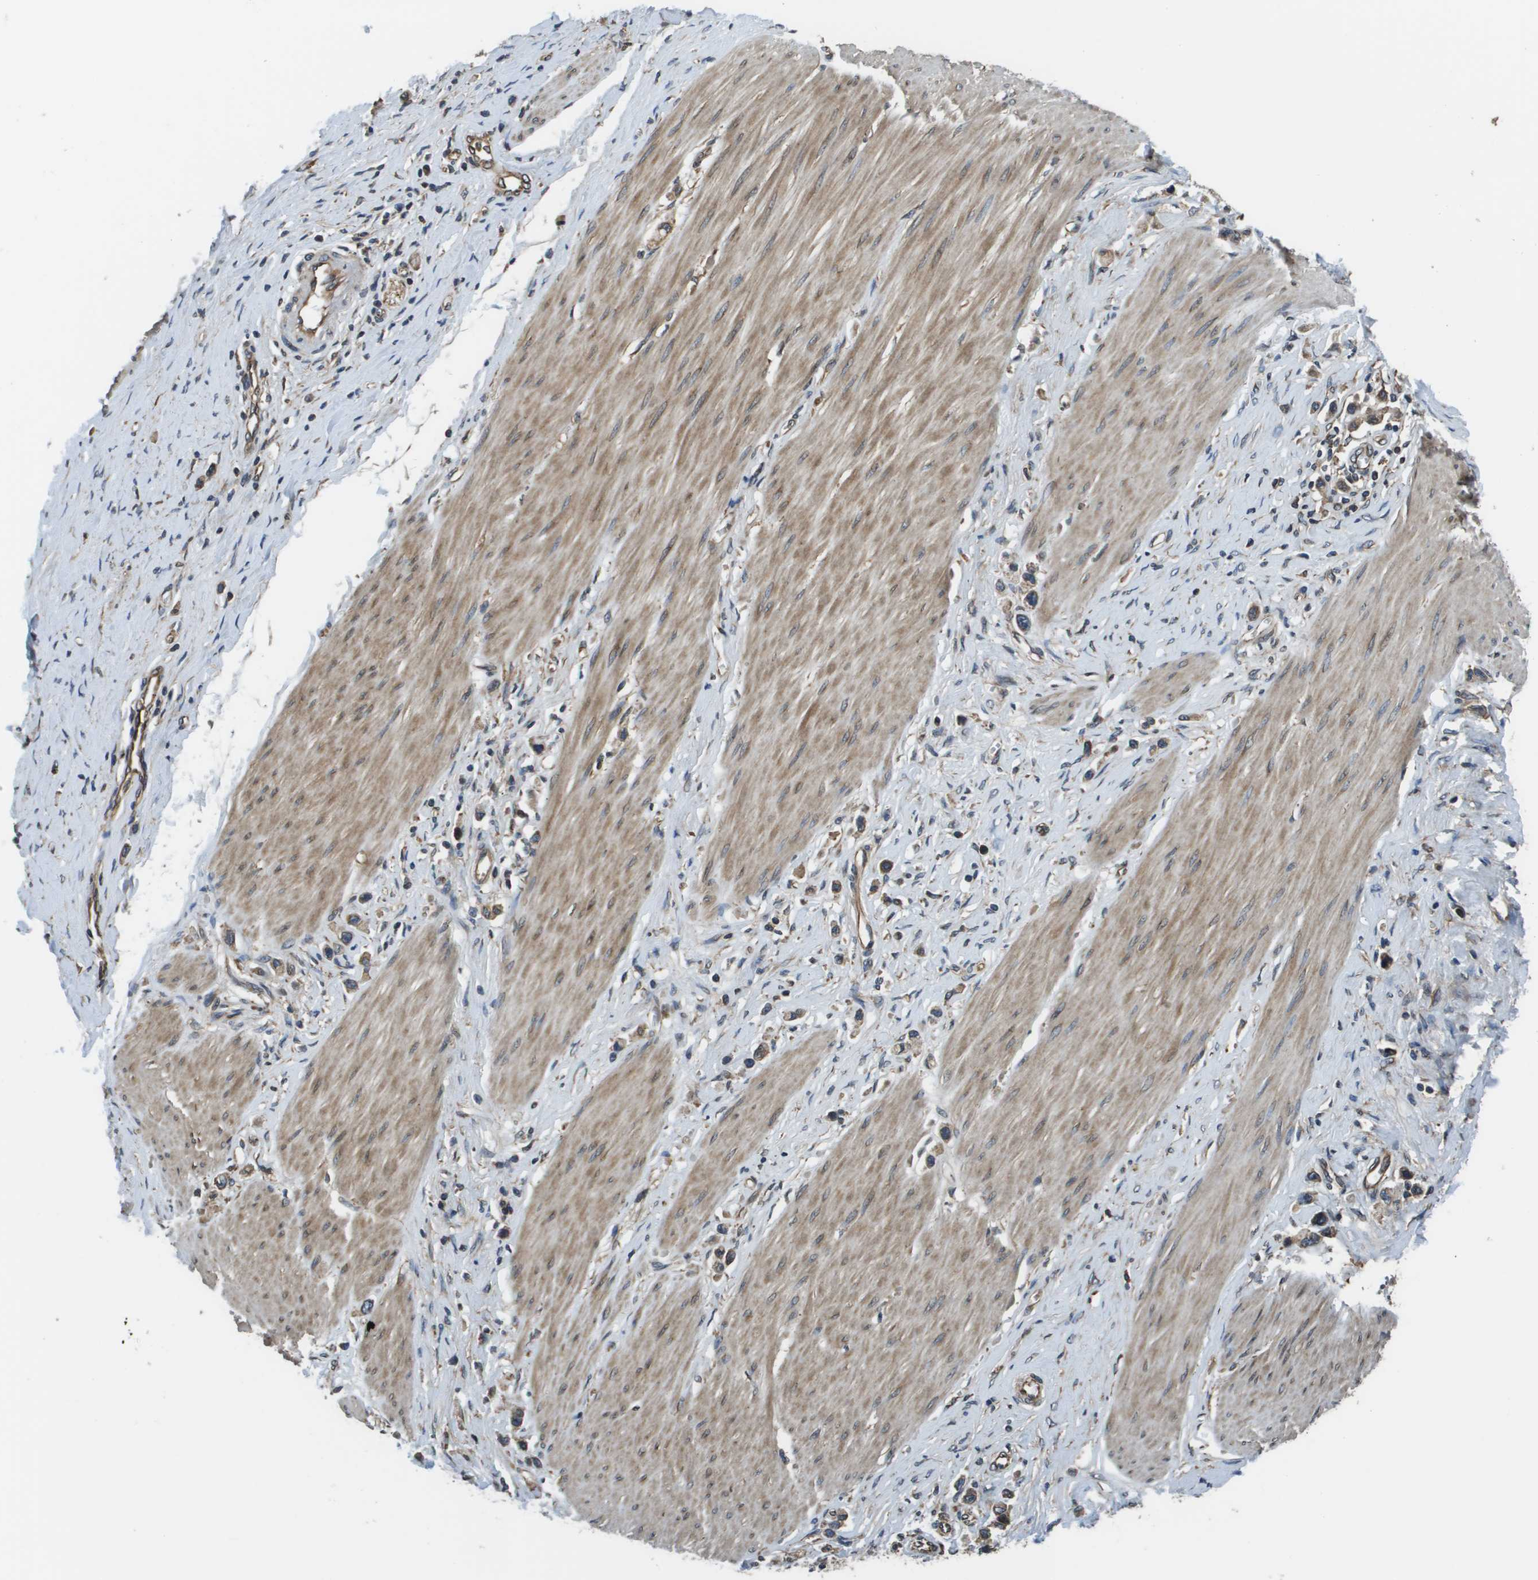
{"staining": {"intensity": "moderate", "quantity": ">75%", "location": "cytoplasmic/membranous"}, "tissue": "stomach cancer", "cell_type": "Tumor cells", "image_type": "cancer", "snomed": [{"axis": "morphology", "description": "Adenocarcinoma, NOS"}, {"axis": "topography", "description": "Stomach"}], "caption": "This photomicrograph reveals IHC staining of human stomach adenocarcinoma, with medium moderate cytoplasmic/membranous positivity in approximately >75% of tumor cells.", "gene": "SEC62", "patient": {"sex": "female", "age": 65}}